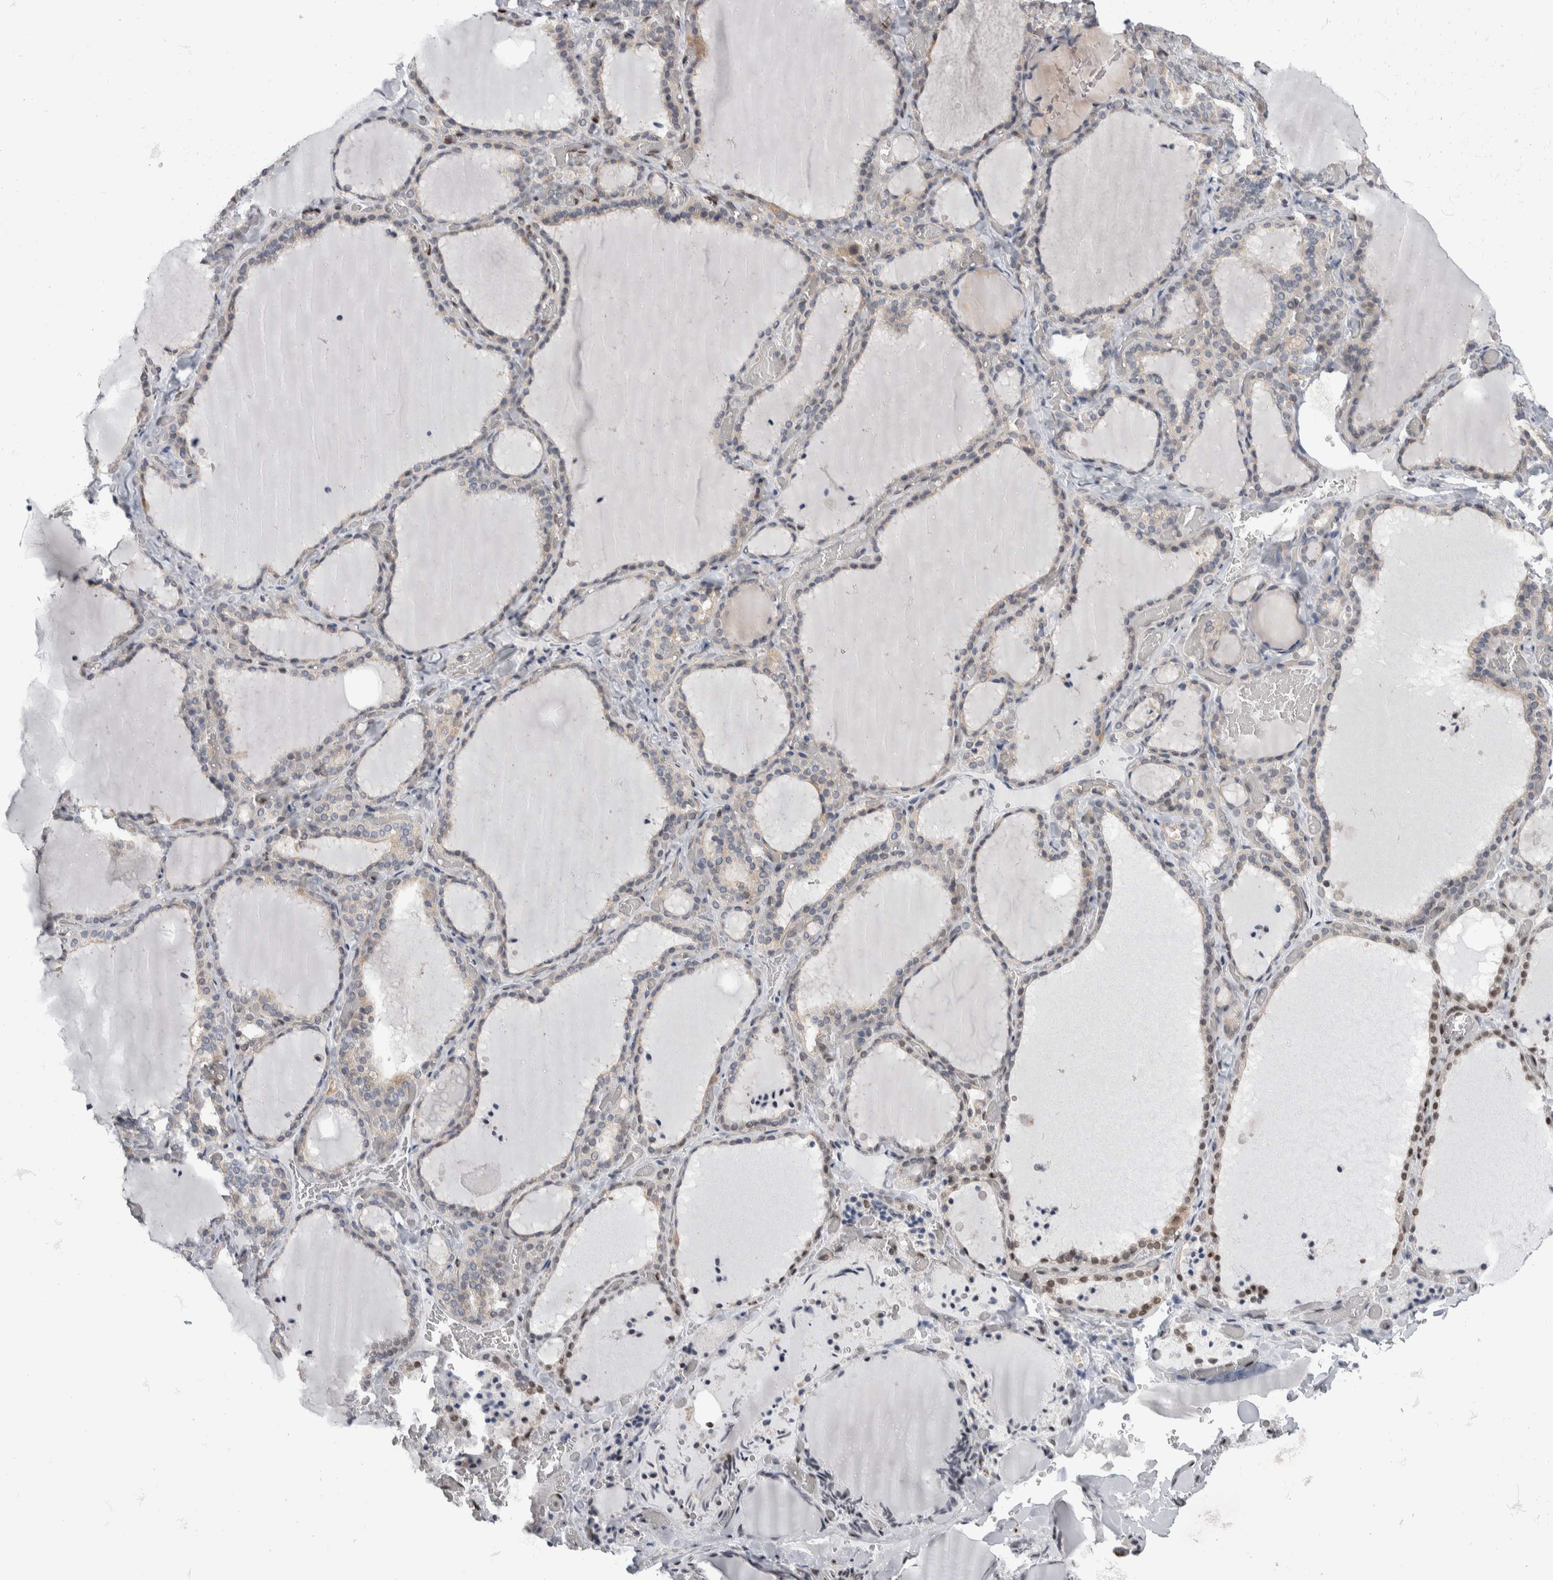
{"staining": {"intensity": "negative", "quantity": "none", "location": "none"}, "tissue": "thyroid gland", "cell_type": "Glandular cells", "image_type": "normal", "snomed": [{"axis": "morphology", "description": "Normal tissue, NOS"}, {"axis": "topography", "description": "Thyroid gland"}], "caption": "DAB immunohistochemical staining of unremarkable thyroid gland reveals no significant expression in glandular cells.", "gene": "TAX1BP1", "patient": {"sex": "female", "age": 22}}